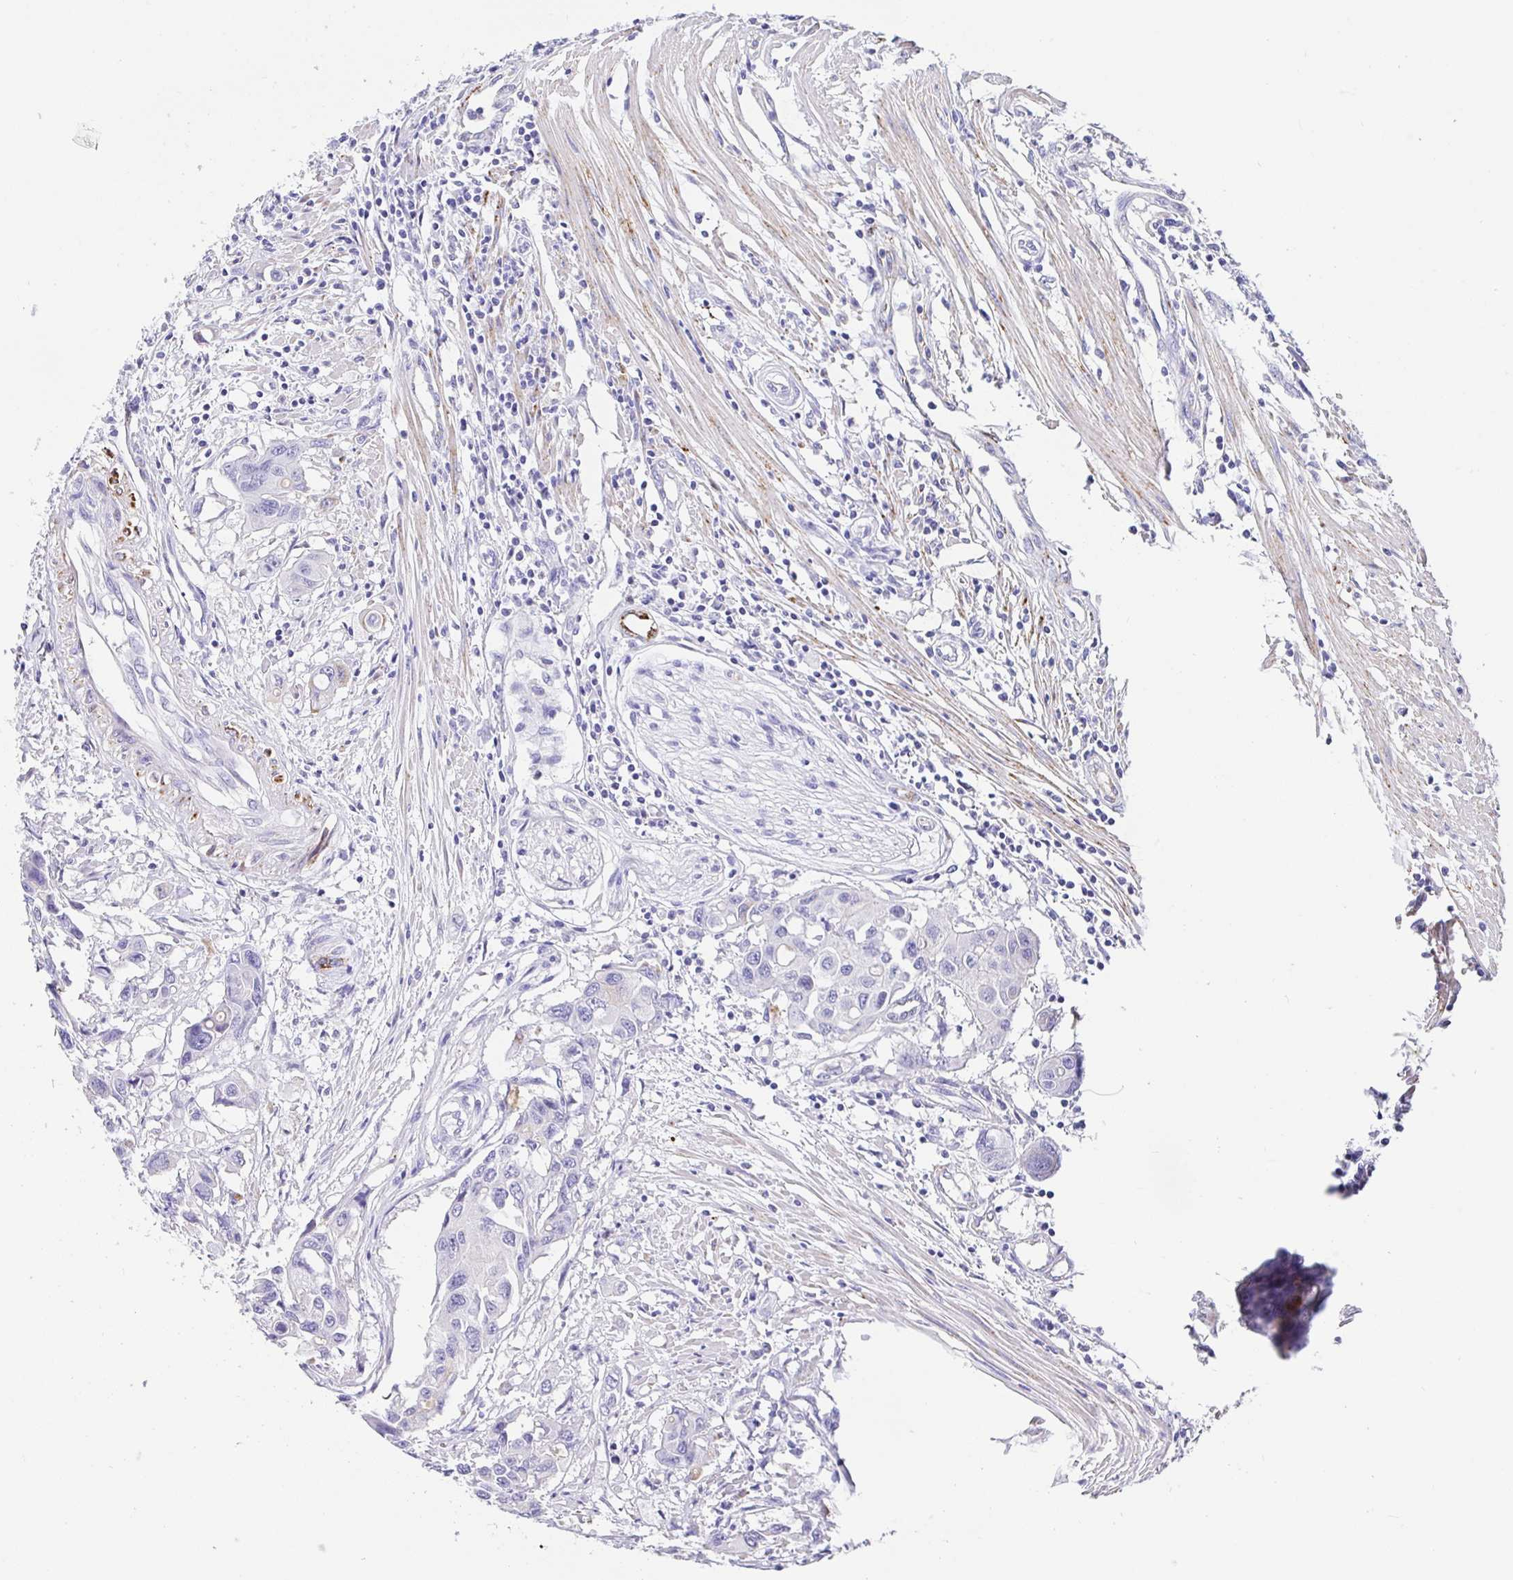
{"staining": {"intensity": "negative", "quantity": "none", "location": "none"}, "tissue": "colorectal cancer", "cell_type": "Tumor cells", "image_type": "cancer", "snomed": [{"axis": "morphology", "description": "Adenocarcinoma, NOS"}, {"axis": "topography", "description": "Colon"}], "caption": "The micrograph reveals no significant positivity in tumor cells of adenocarcinoma (colorectal).", "gene": "MAOA", "patient": {"sex": "male", "age": 77}}